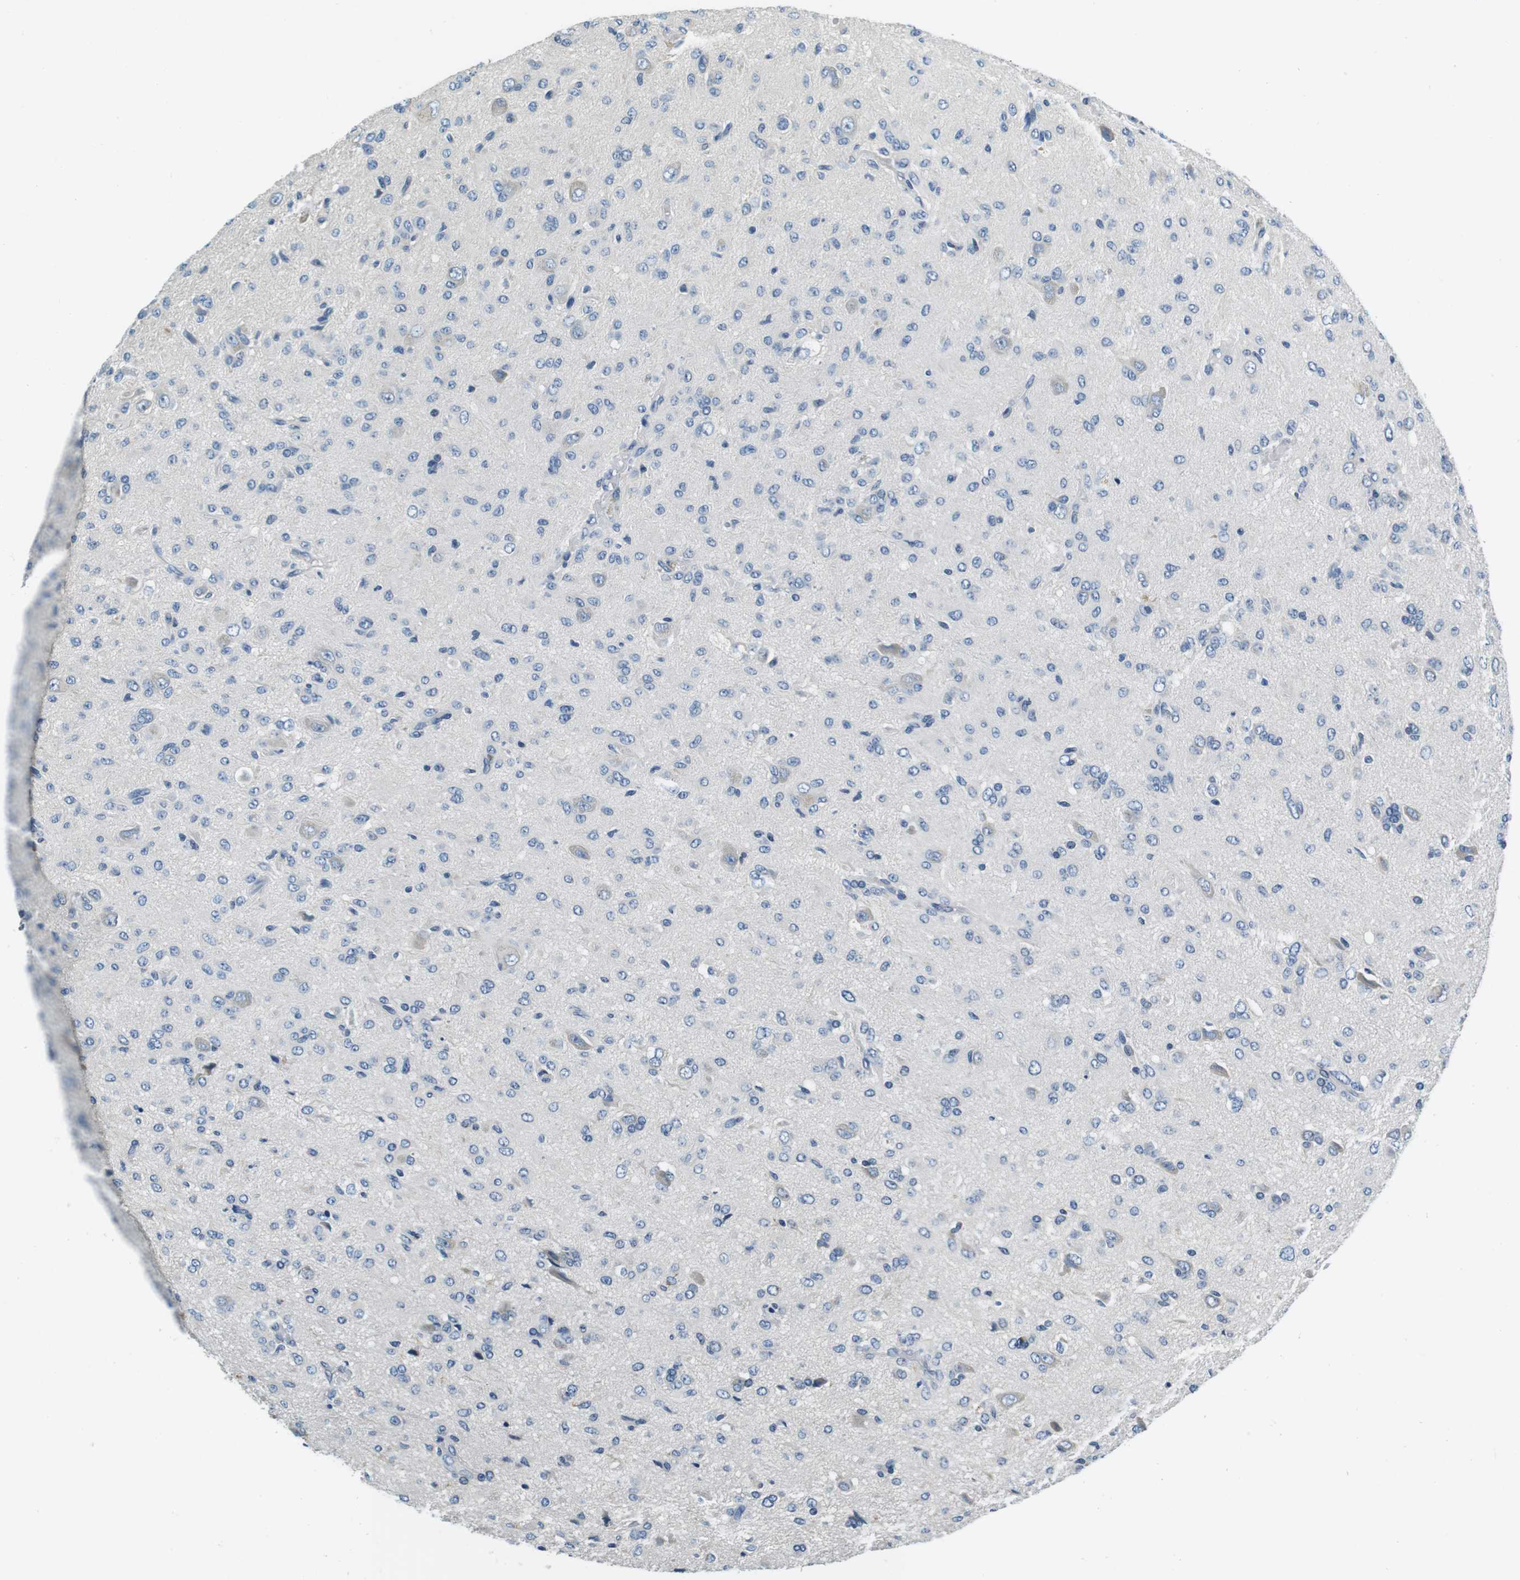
{"staining": {"intensity": "negative", "quantity": "none", "location": "none"}, "tissue": "glioma", "cell_type": "Tumor cells", "image_type": "cancer", "snomed": [{"axis": "morphology", "description": "Glioma, malignant, High grade"}, {"axis": "topography", "description": "Brain"}], "caption": "Tumor cells show no significant staining in glioma. (DAB (3,3'-diaminobenzidine) immunohistochemistry with hematoxylin counter stain).", "gene": "KCNJ5", "patient": {"sex": "female", "age": 59}}